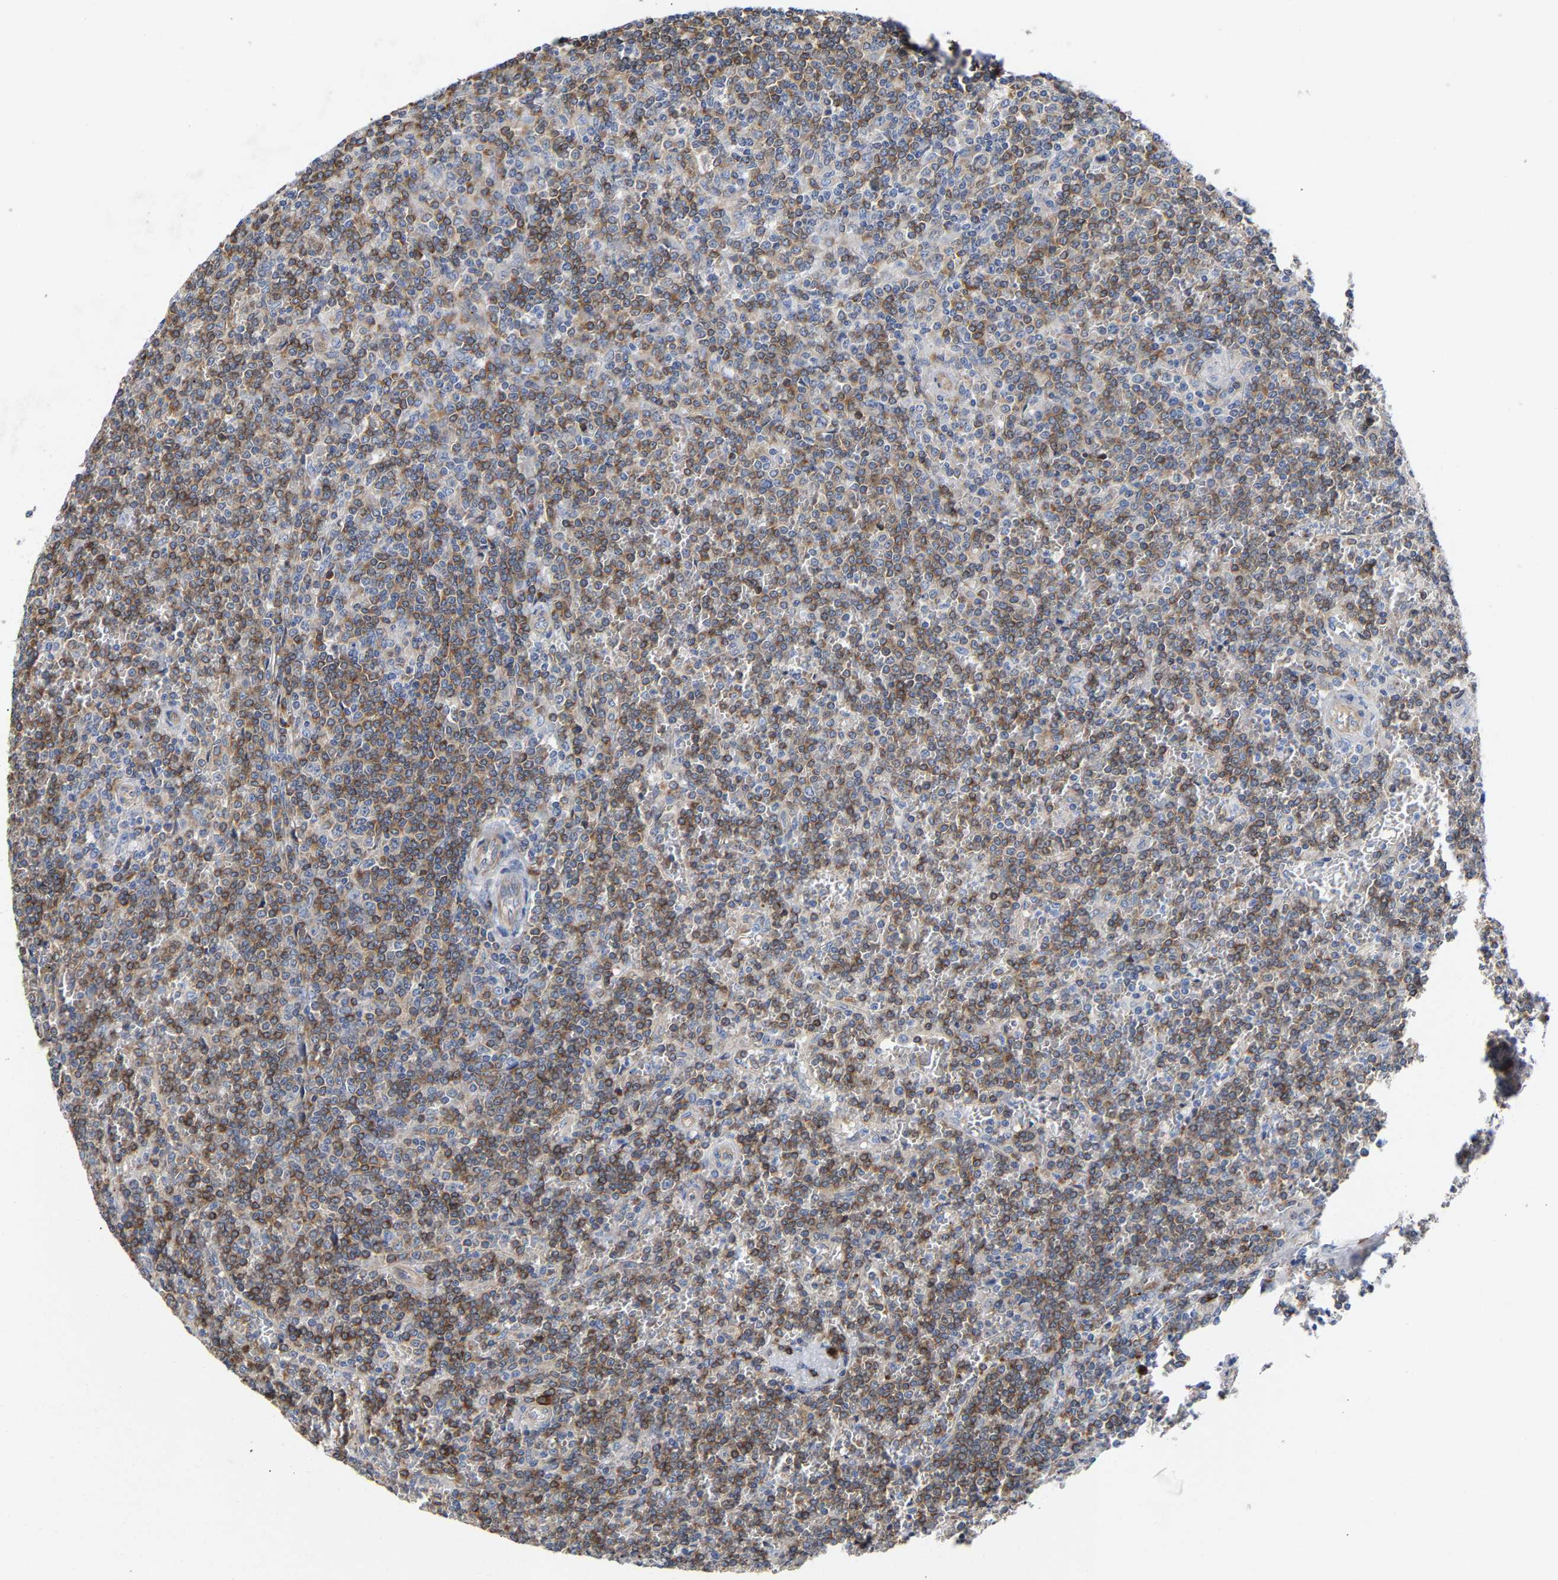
{"staining": {"intensity": "moderate", "quantity": ">75%", "location": "cytoplasmic/membranous"}, "tissue": "lymphoma", "cell_type": "Tumor cells", "image_type": "cancer", "snomed": [{"axis": "morphology", "description": "Malignant lymphoma, non-Hodgkin's type, Low grade"}, {"axis": "topography", "description": "Spleen"}], "caption": "Immunohistochemical staining of human malignant lymphoma, non-Hodgkin's type (low-grade) reveals medium levels of moderate cytoplasmic/membranous staining in about >75% of tumor cells. Using DAB (brown) and hematoxylin (blue) stains, captured at high magnification using brightfield microscopy.", "gene": "PPP1R15A", "patient": {"sex": "female", "age": 19}}